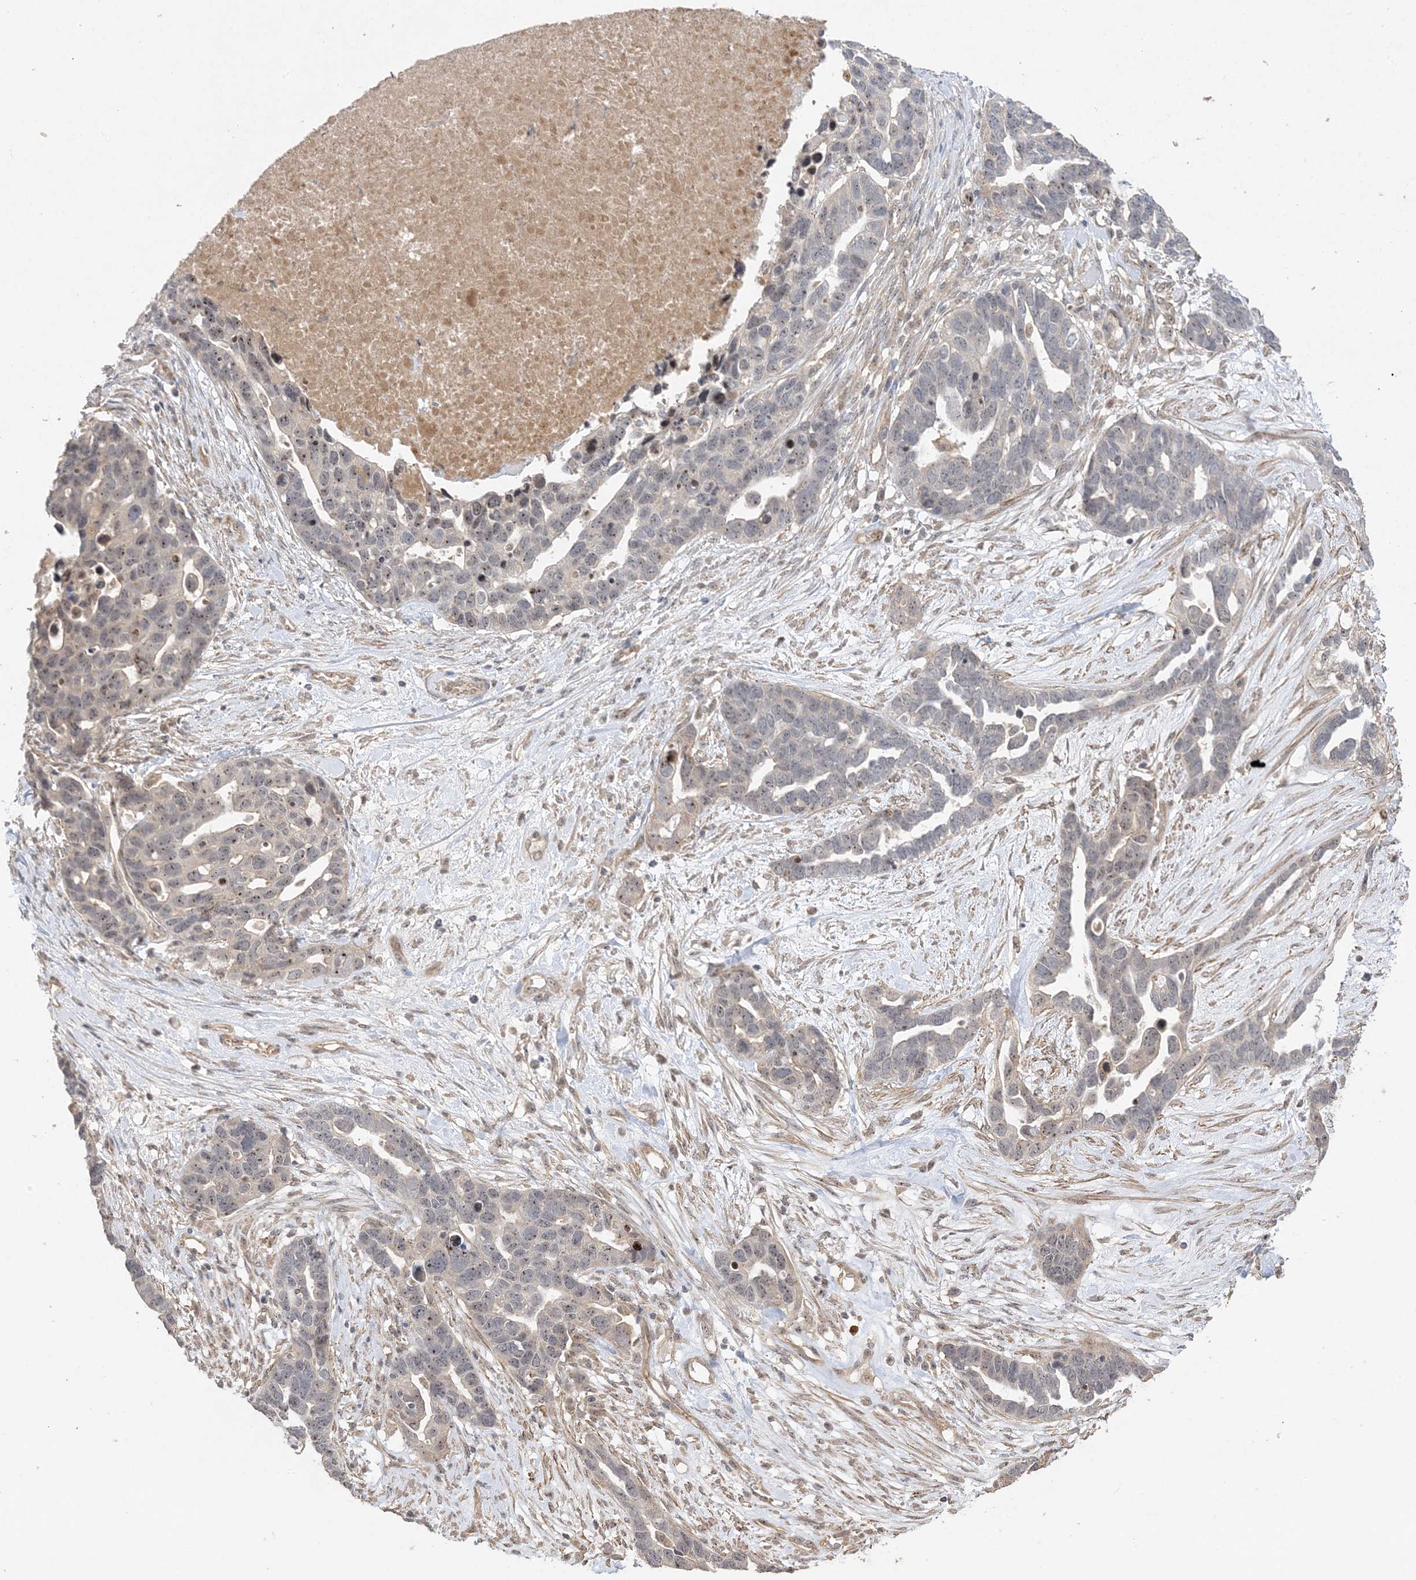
{"staining": {"intensity": "weak", "quantity": "25%-75%", "location": "nuclear"}, "tissue": "ovarian cancer", "cell_type": "Tumor cells", "image_type": "cancer", "snomed": [{"axis": "morphology", "description": "Cystadenocarcinoma, serous, NOS"}, {"axis": "topography", "description": "Ovary"}], "caption": "IHC micrograph of ovarian serous cystadenocarcinoma stained for a protein (brown), which exhibits low levels of weak nuclear staining in about 25%-75% of tumor cells.", "gene": "DDX18", "patient": {"sex": "female", "age": 54}}